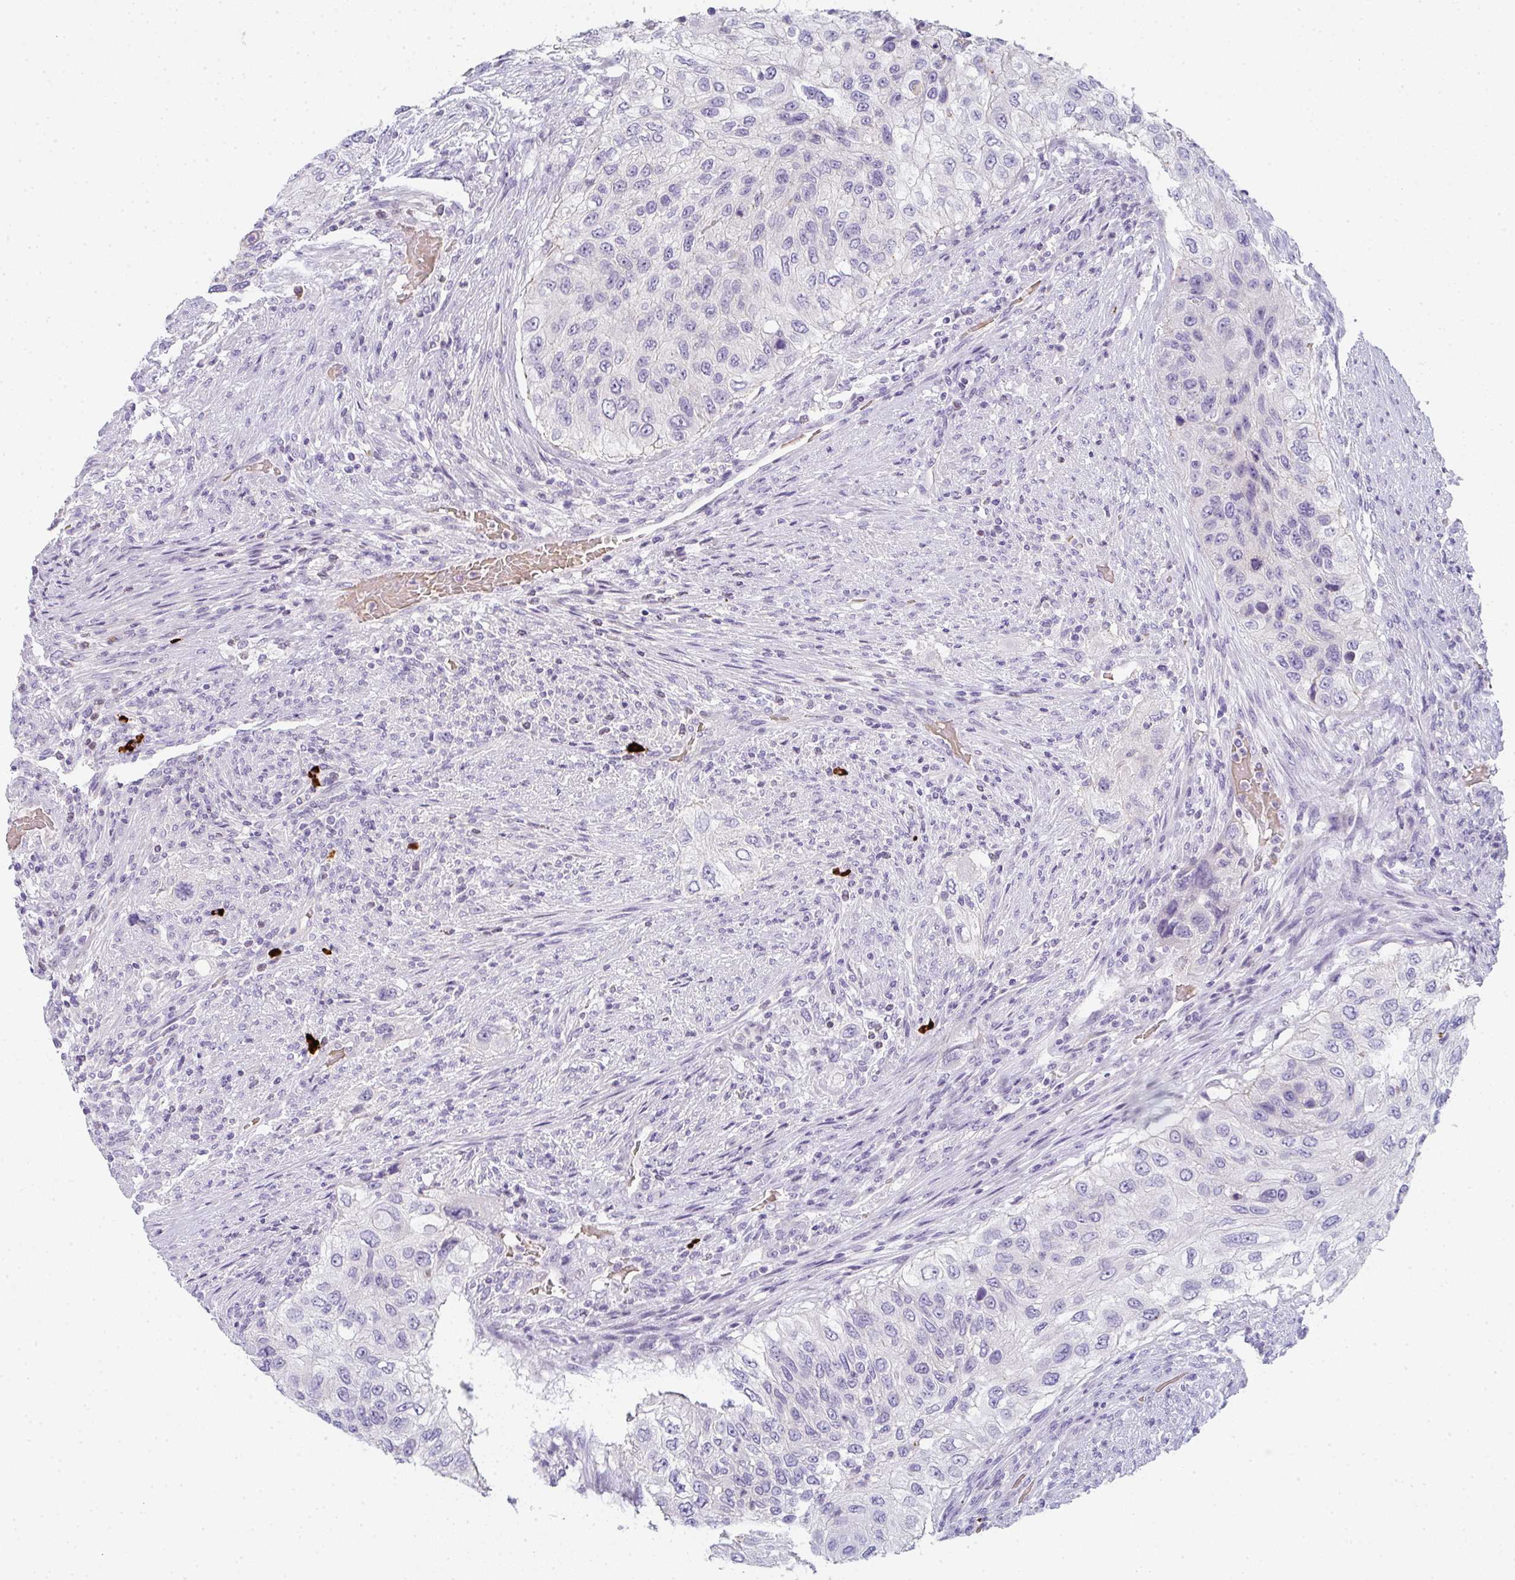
{"staining": {"intensity": "negative", "quantity": "none", "location": "none"}, "tissue": "urothelial cancer", "cell_type": "Tumor cells", "image_type": "cancer", "snomed": [{"axis": "morphology", "description": "Urothelial carcinoma, High grade"}, {"axis": "topography", "description": "Urinary bladder"}], "caption": "Urothelial cancer was stained to show a protein in brown. There is no significant positivity in tumor cells.", "gene": "CACNA1S", "patient": {"sex": "female", "age": 60}}